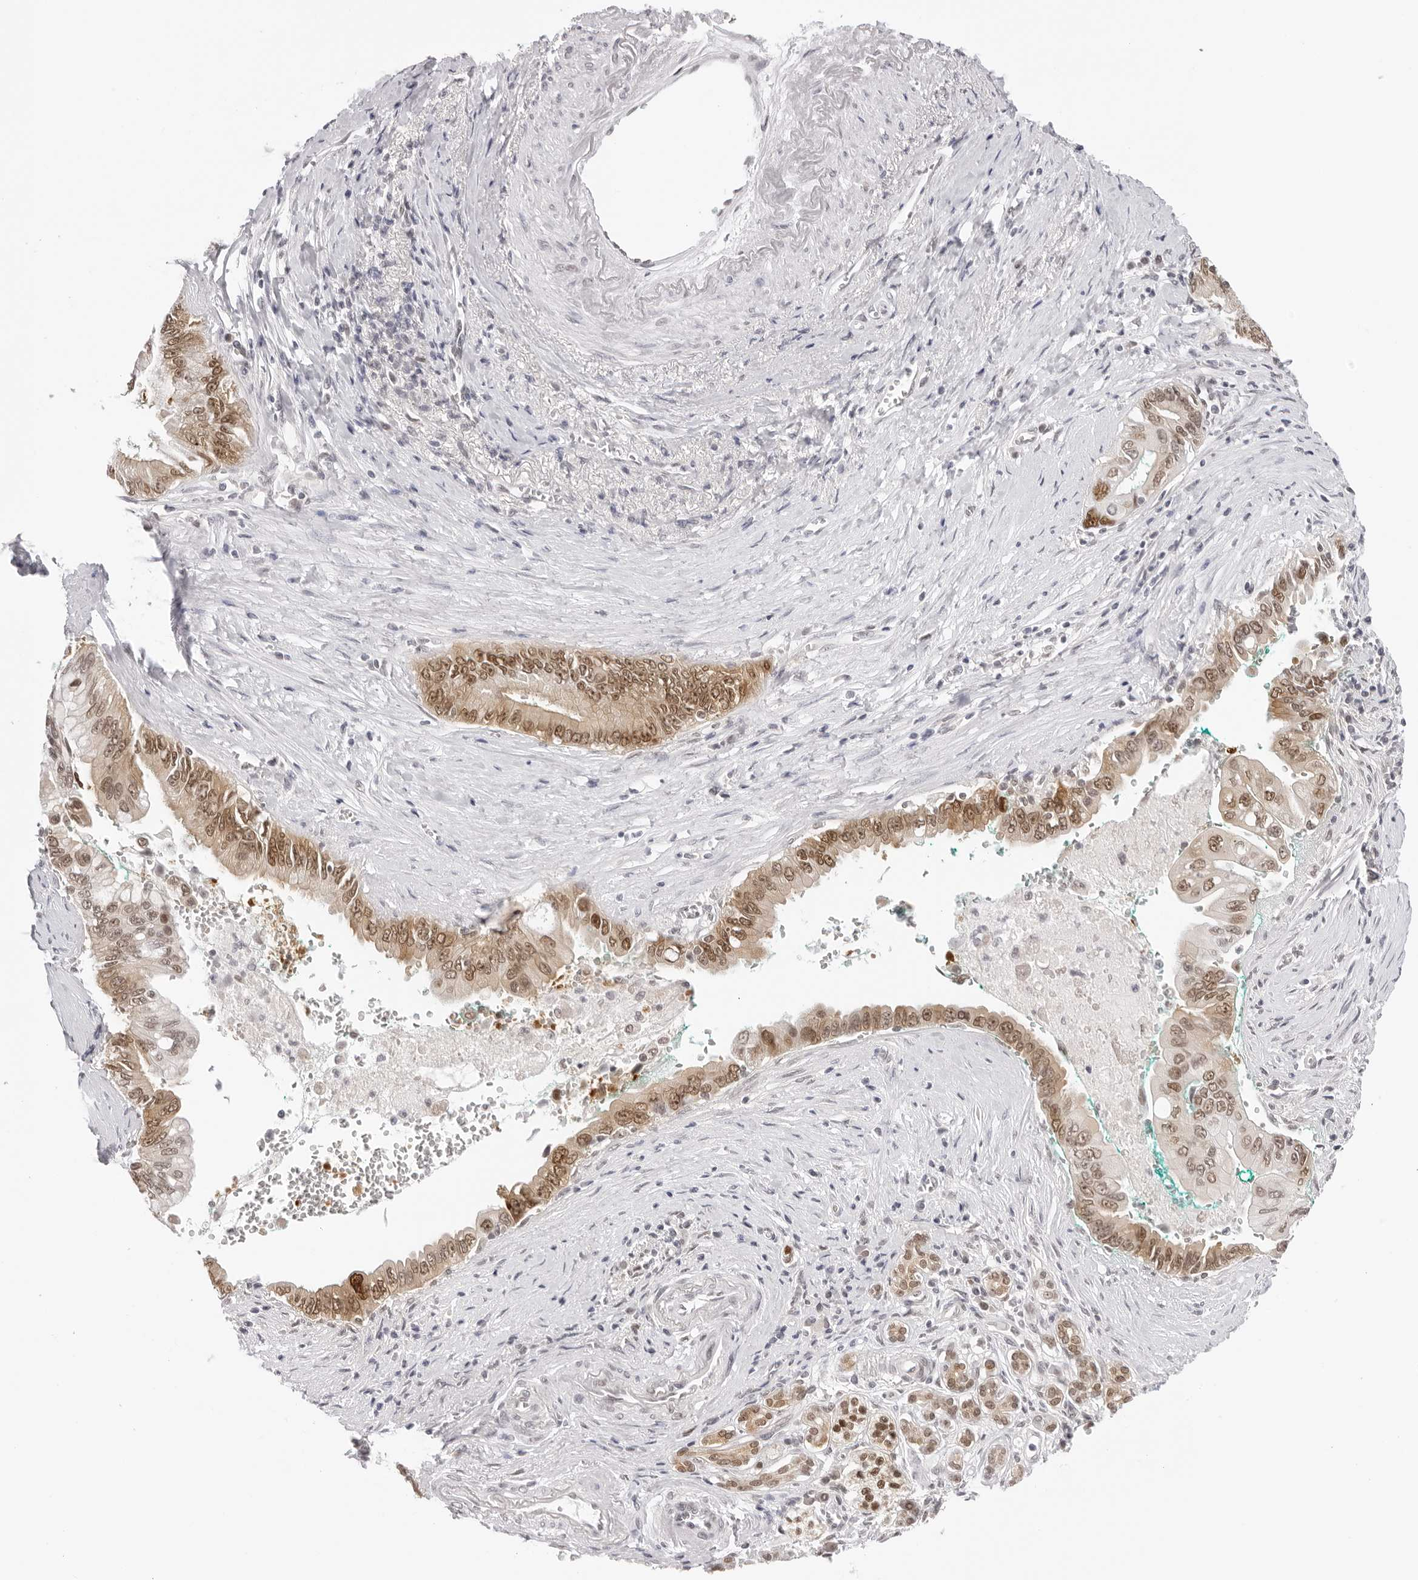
{"staining": {"intensity": "moderate", "quantity": ">75%", "location": "nuclear"}, "tissue": "pancreatic cancer", "cell_type": "Tumor cells", "image_type": "cancer", "snomed": [{"axis": "morphology", "description": "Adenocarcinoma, NOS"}, {"axis": "topography", "description": "Pancreas"}], "caption": "Tumor cells exhibit medium levels of moderate nuclear positivity in about >75% of cells in pancreatic cancer (adenocarcinoma).", "gene": "WDR77", "patient": {"sex": "male", "age": 78}}